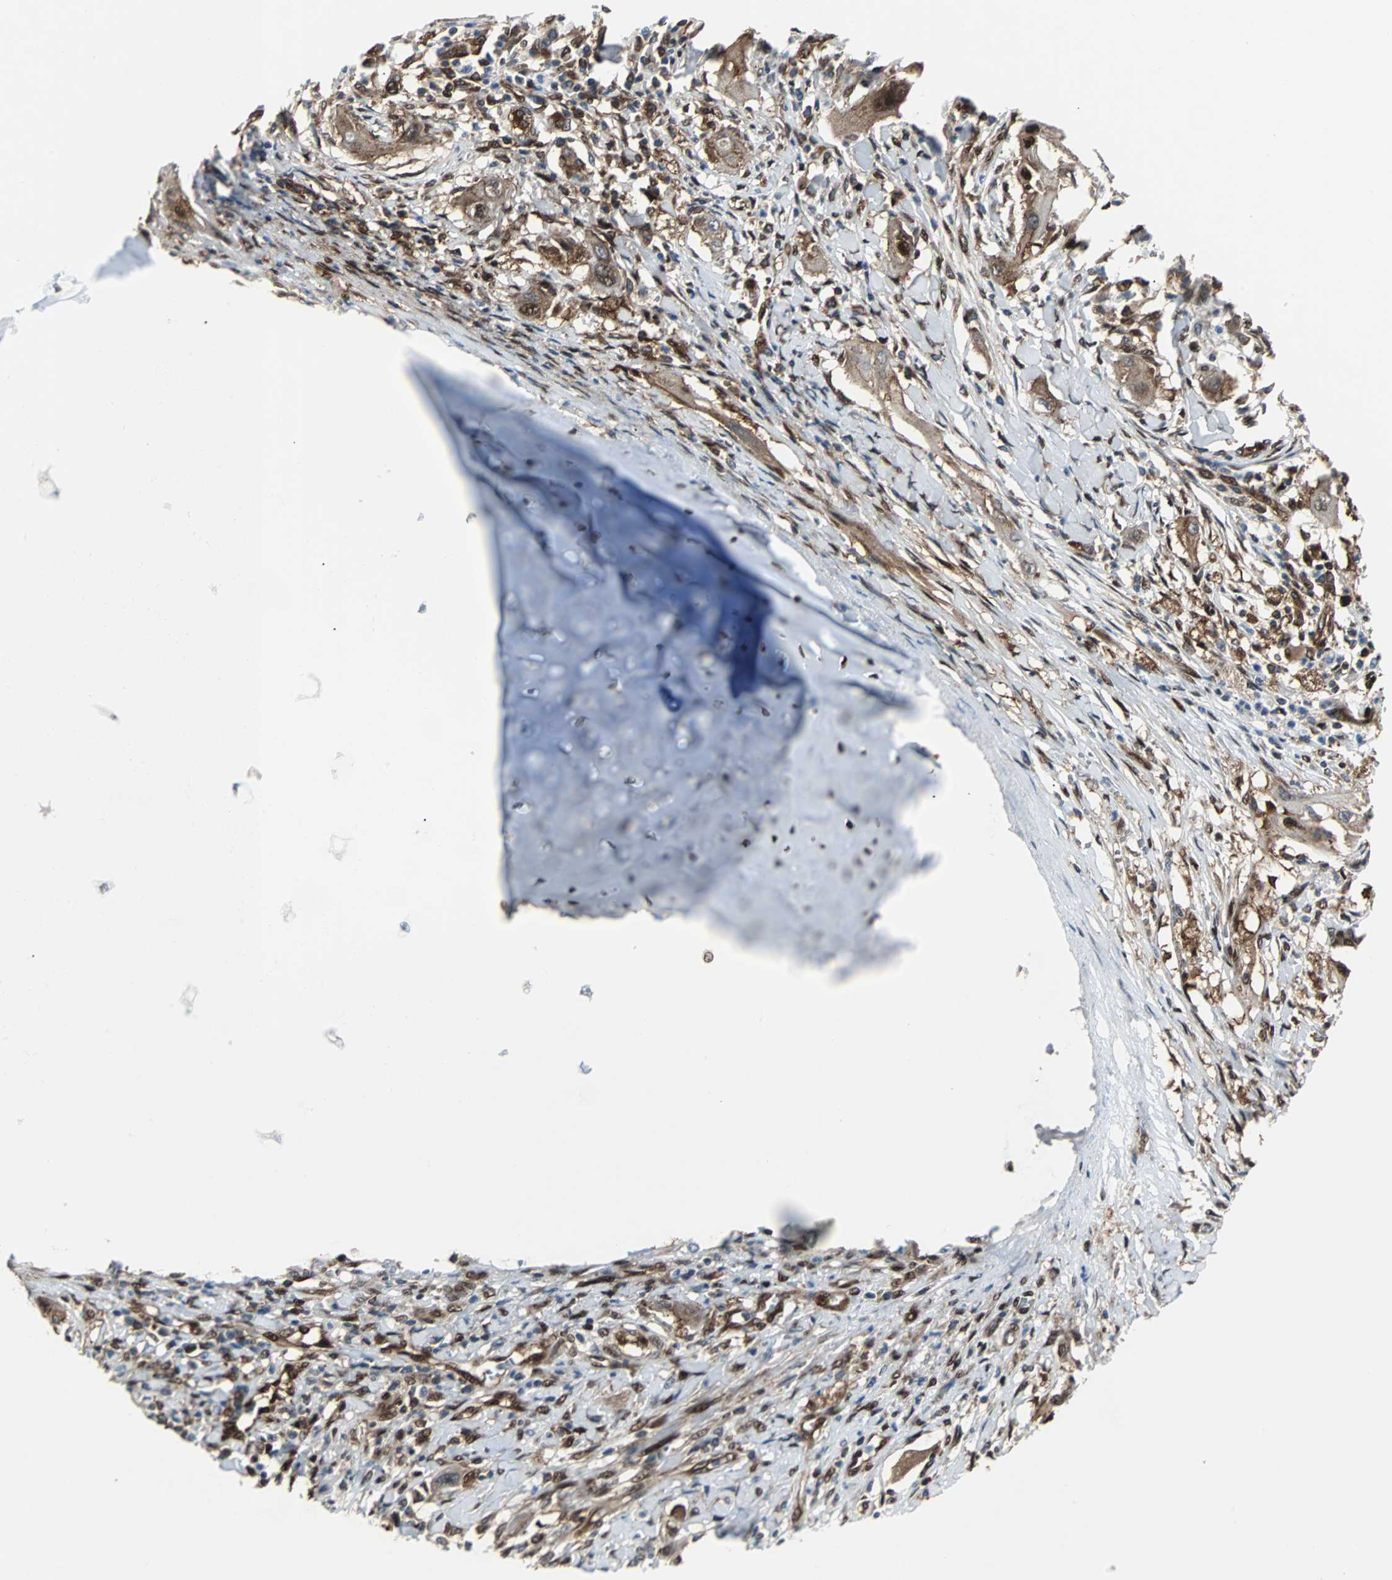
{"staining": {"intensity": "moderate", "quantity": ">75%", "location": "cytoplasmic/membranous,nuclear"}, "tissue": "lung cancer", "cell_type": "Tumor cells", "image_type": "cancer", "snomed": [{"axis": "morphology", "description": "Squamous cell carcinoma, NOS"}, {"axis": "topography", "description": "Lung"}], "caption": "IHC photomicrograph of neoplastic tissue: human lung cancer (squamous cell carcinoma) stained using immunohistochemistry demonstrates medium levels of moderate protein expression localized specifically in the cytoplasmic/membranous and nuclear of tumor cells, appearing as a cytoplasmic/membranous and nuclear brown color.", "gene": "RELA", "patient": {"sex": "female", "age": 47}}